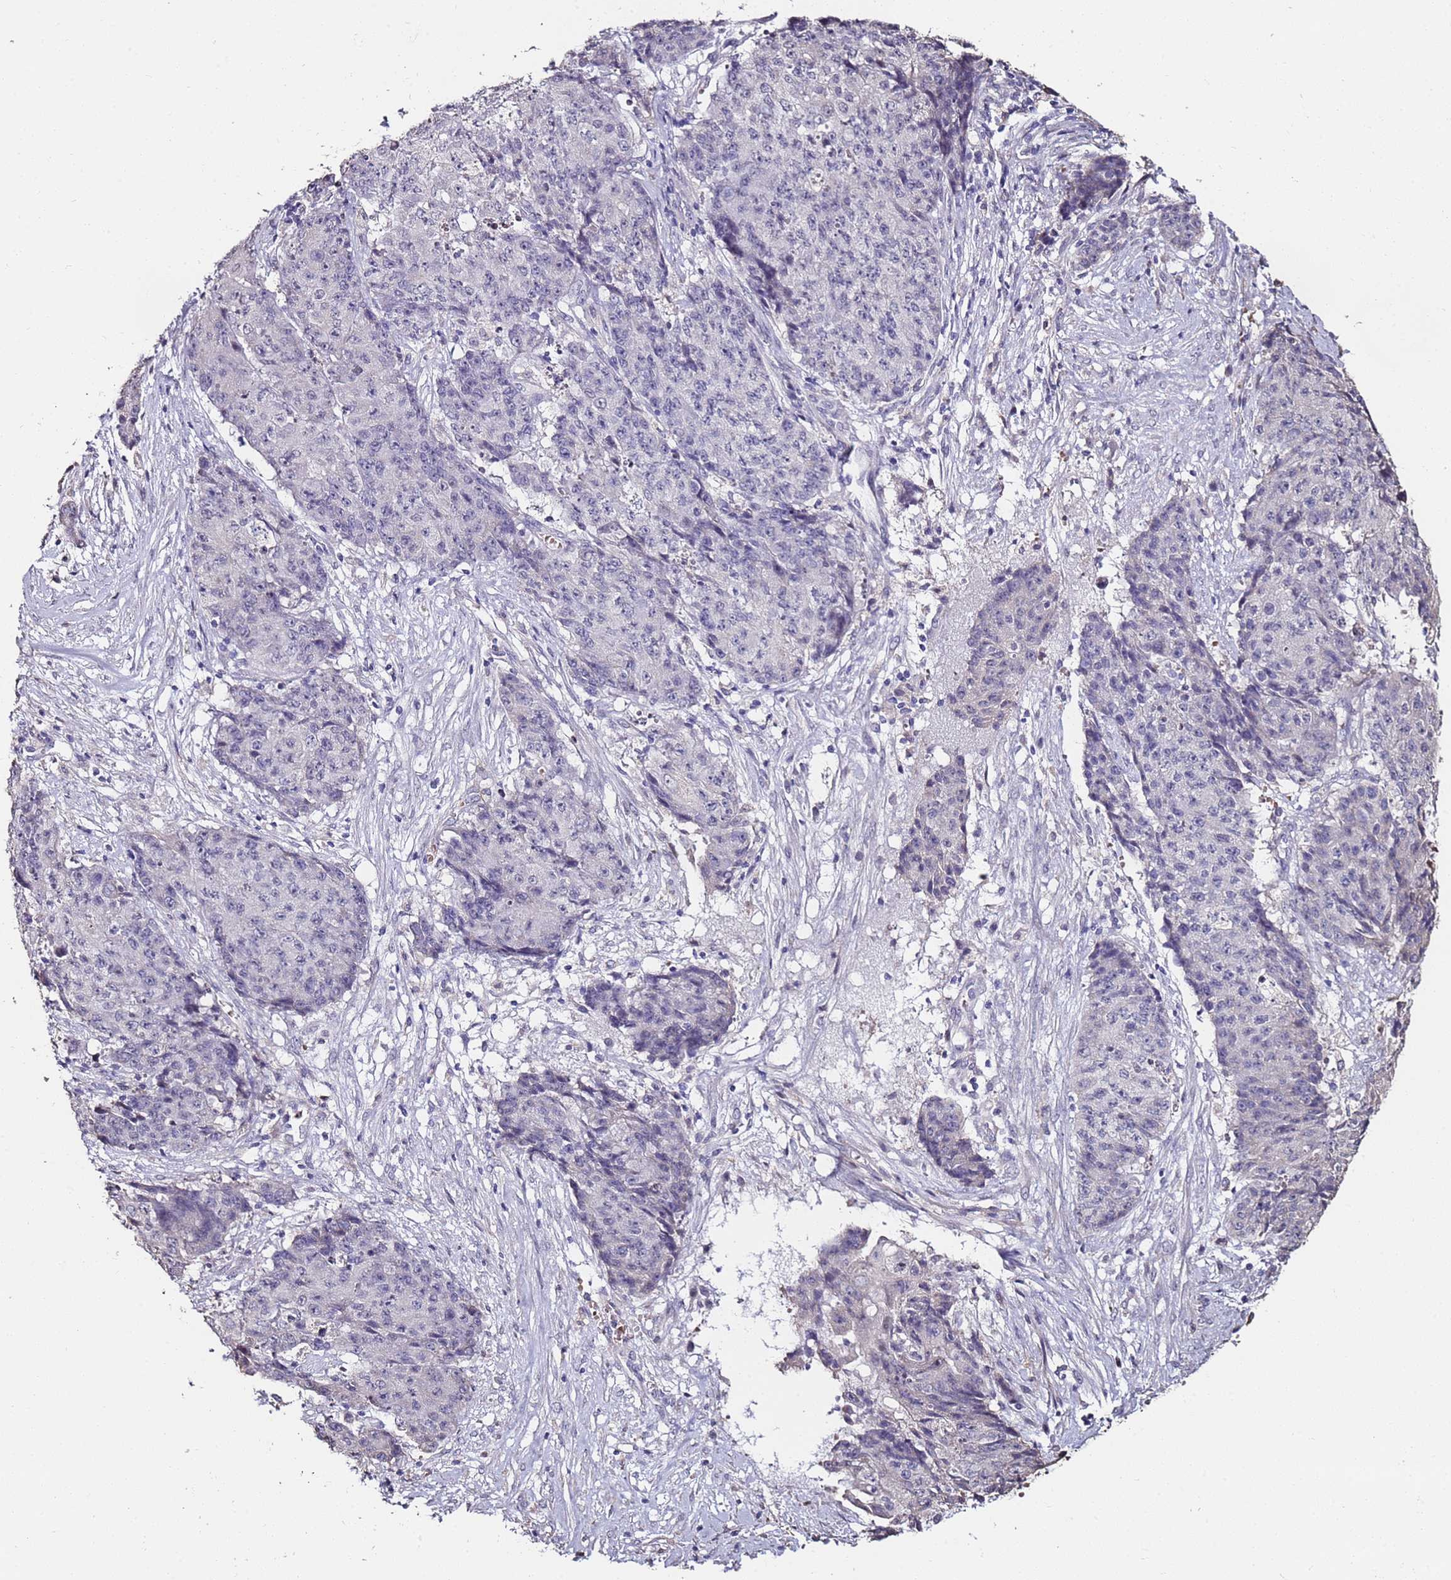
{"staining": {"intensity": "negative", "quantity": "none", "location": "none"}, "tissue": "ovarian cancer", "cell_type": "Tumor cells", "image_type": "cancer", "snomed": [{"axis": "morphology", "description": "Carcinoma, endometroid"}, {"axis": "topography", "description": "Ovary"}], "caption": "This is an immunohistochemistry (IHC) image of endometroid carcinoma (ovarian). There is no expression in tumor cells.", "gene": "C3orf80", "patient": {"sex": "female", "age": 42}}